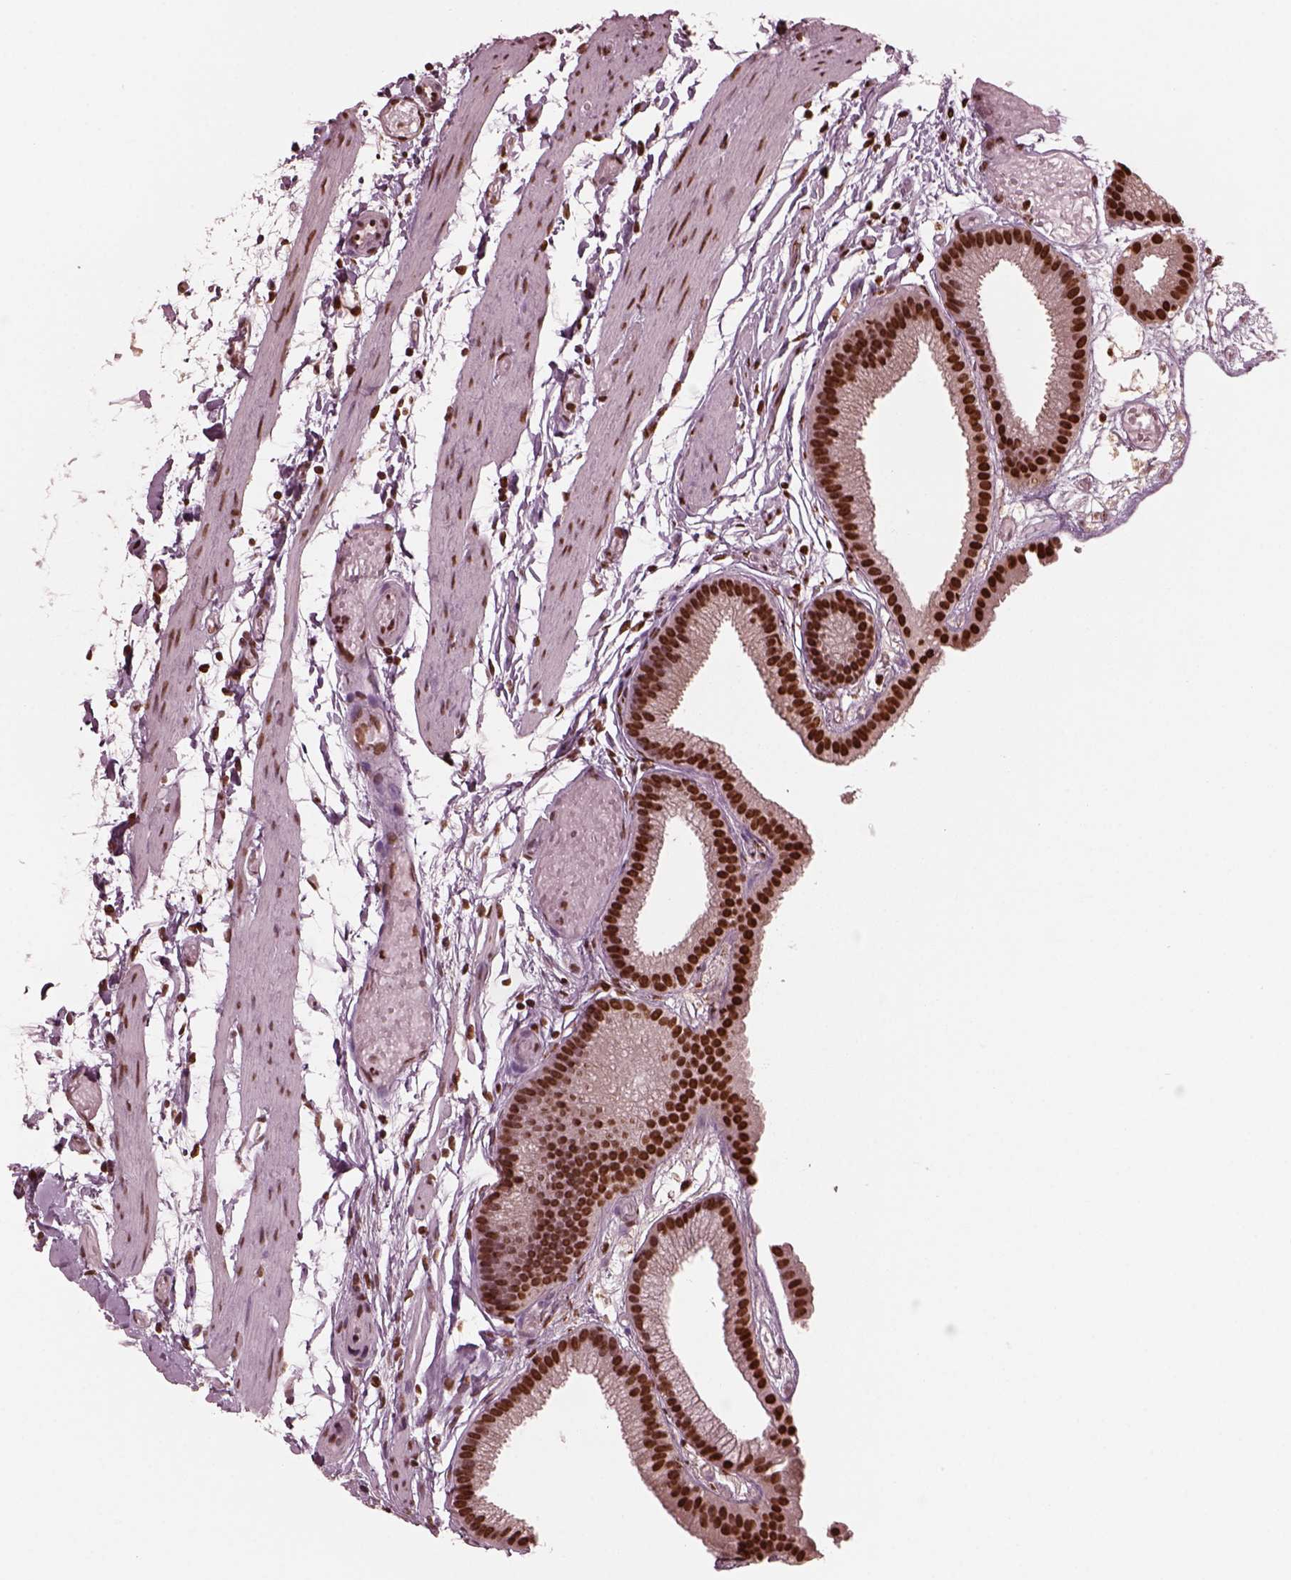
{"staining": {"intensity": "strong", "quantity": ">75%", "location": "nuclear"}, "tissue": "gallbladder", "cell_type": "Glandular cells", "image_type": "normal", "snomed": [{"axis": "morphology", "description": "Normal tissue, NOS"}, {"axis": "topography", "description": "Gallbladder"}], "caption": "Immunohistochemical staining of unremarkable human gallbladder displays strong nuclear protein expression in approximately >75% of glandular cells.", "gene": "NSD1", "patient": {"sex": "female", "age": 45}}